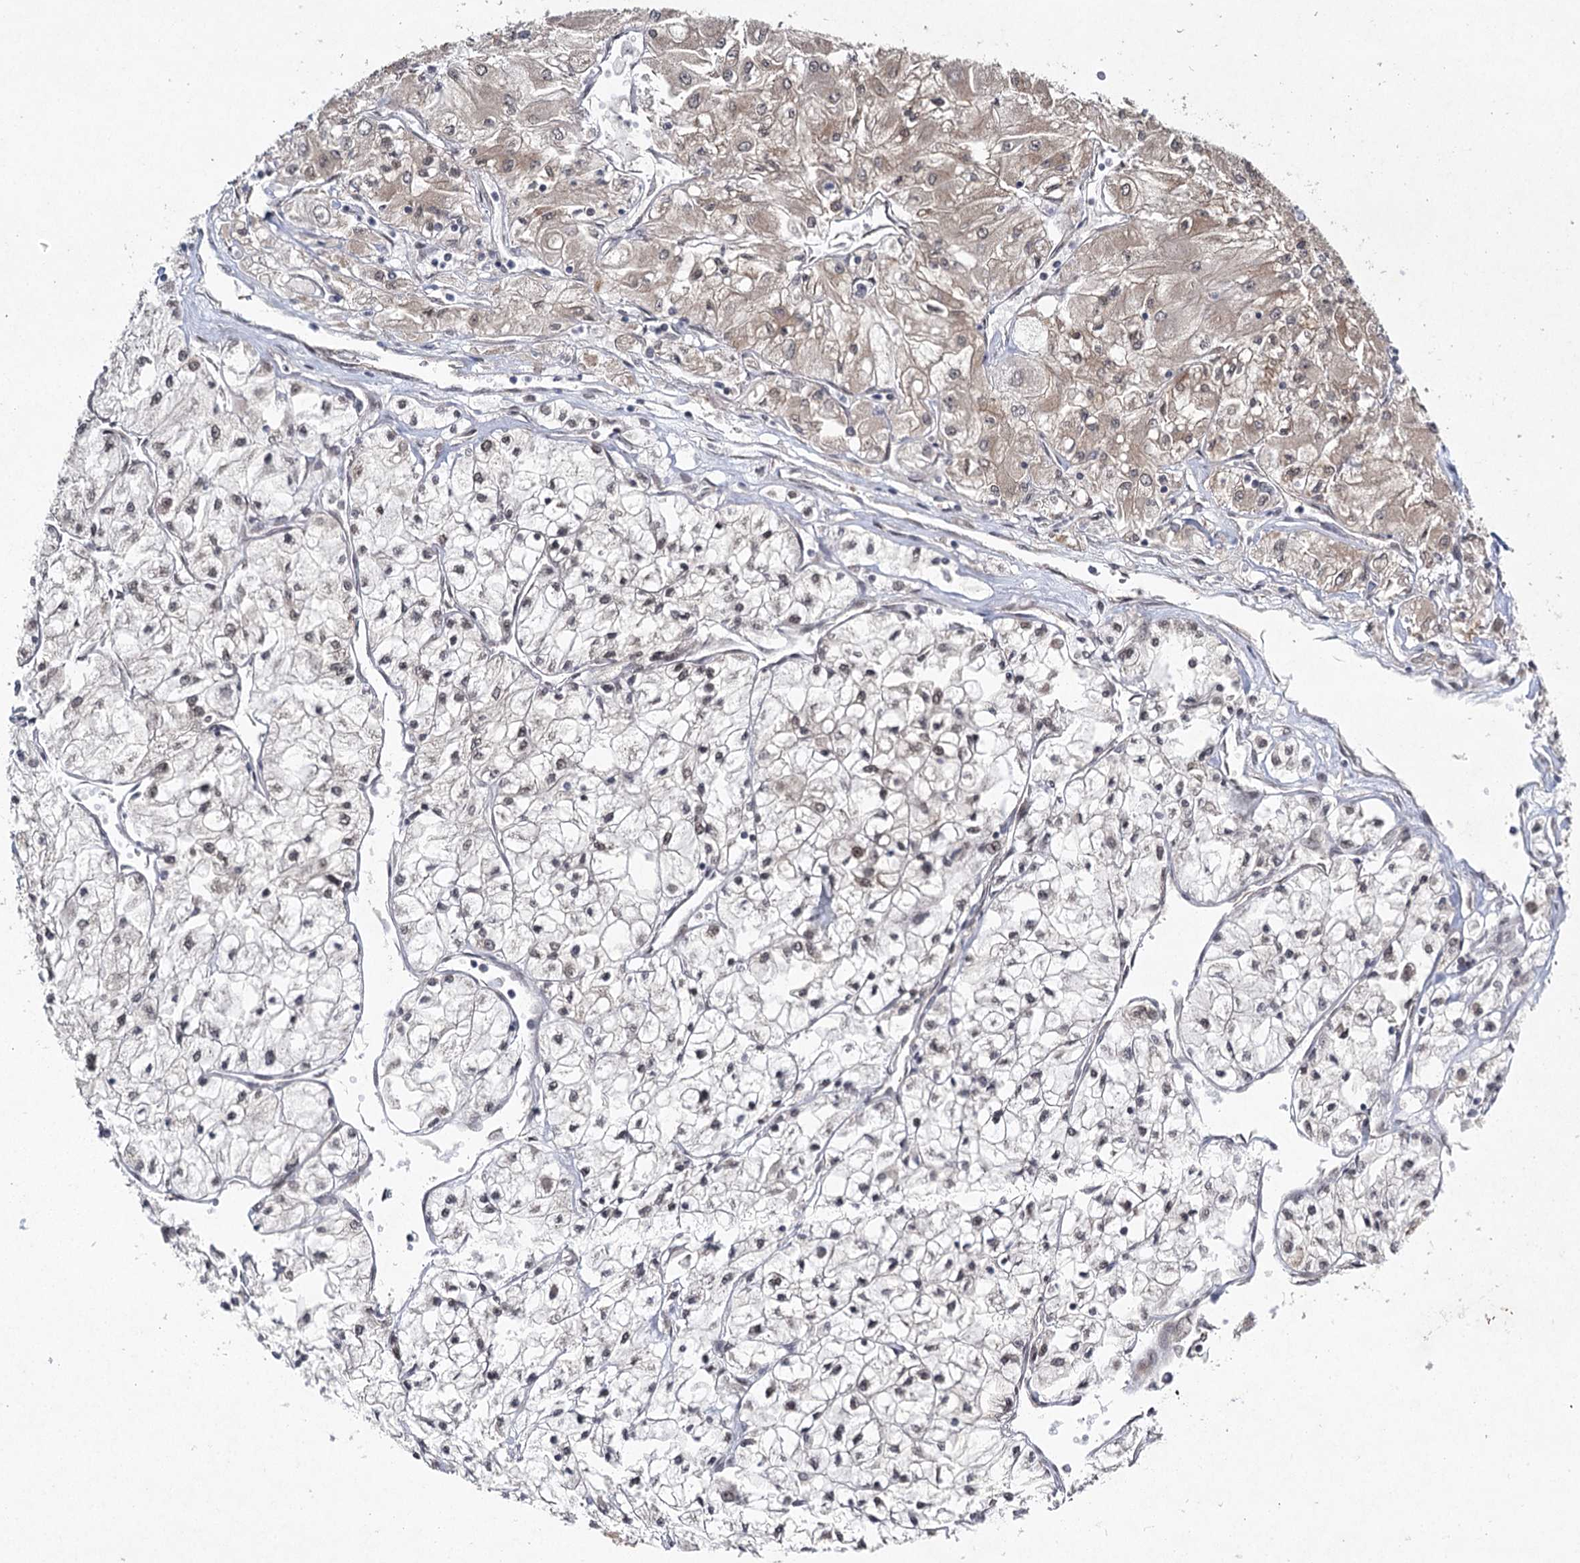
{"staining": {"intensity": "weak", "quantity": "25%-75%", "location": "cytoplasmic/membranous,nuclear"}, "tissue": "renal cancer", "cell_type": "Tumor cells", "image_type": "cancer", "snomed": [{"axis": "morphology", "description": "Adenocarcinoma, NOS"}, {"axis": "topography", "description": "Kidney"}], "caption": "Human renal adenocarcinoma stained for a protein (brown) demonstrates weak cytoplasmic/membranous and nuclear positive staining in about 25%-75% of tumor cells.", "gene": "DCUN1D4", "patient": {"sex": "male", "age": 80}}